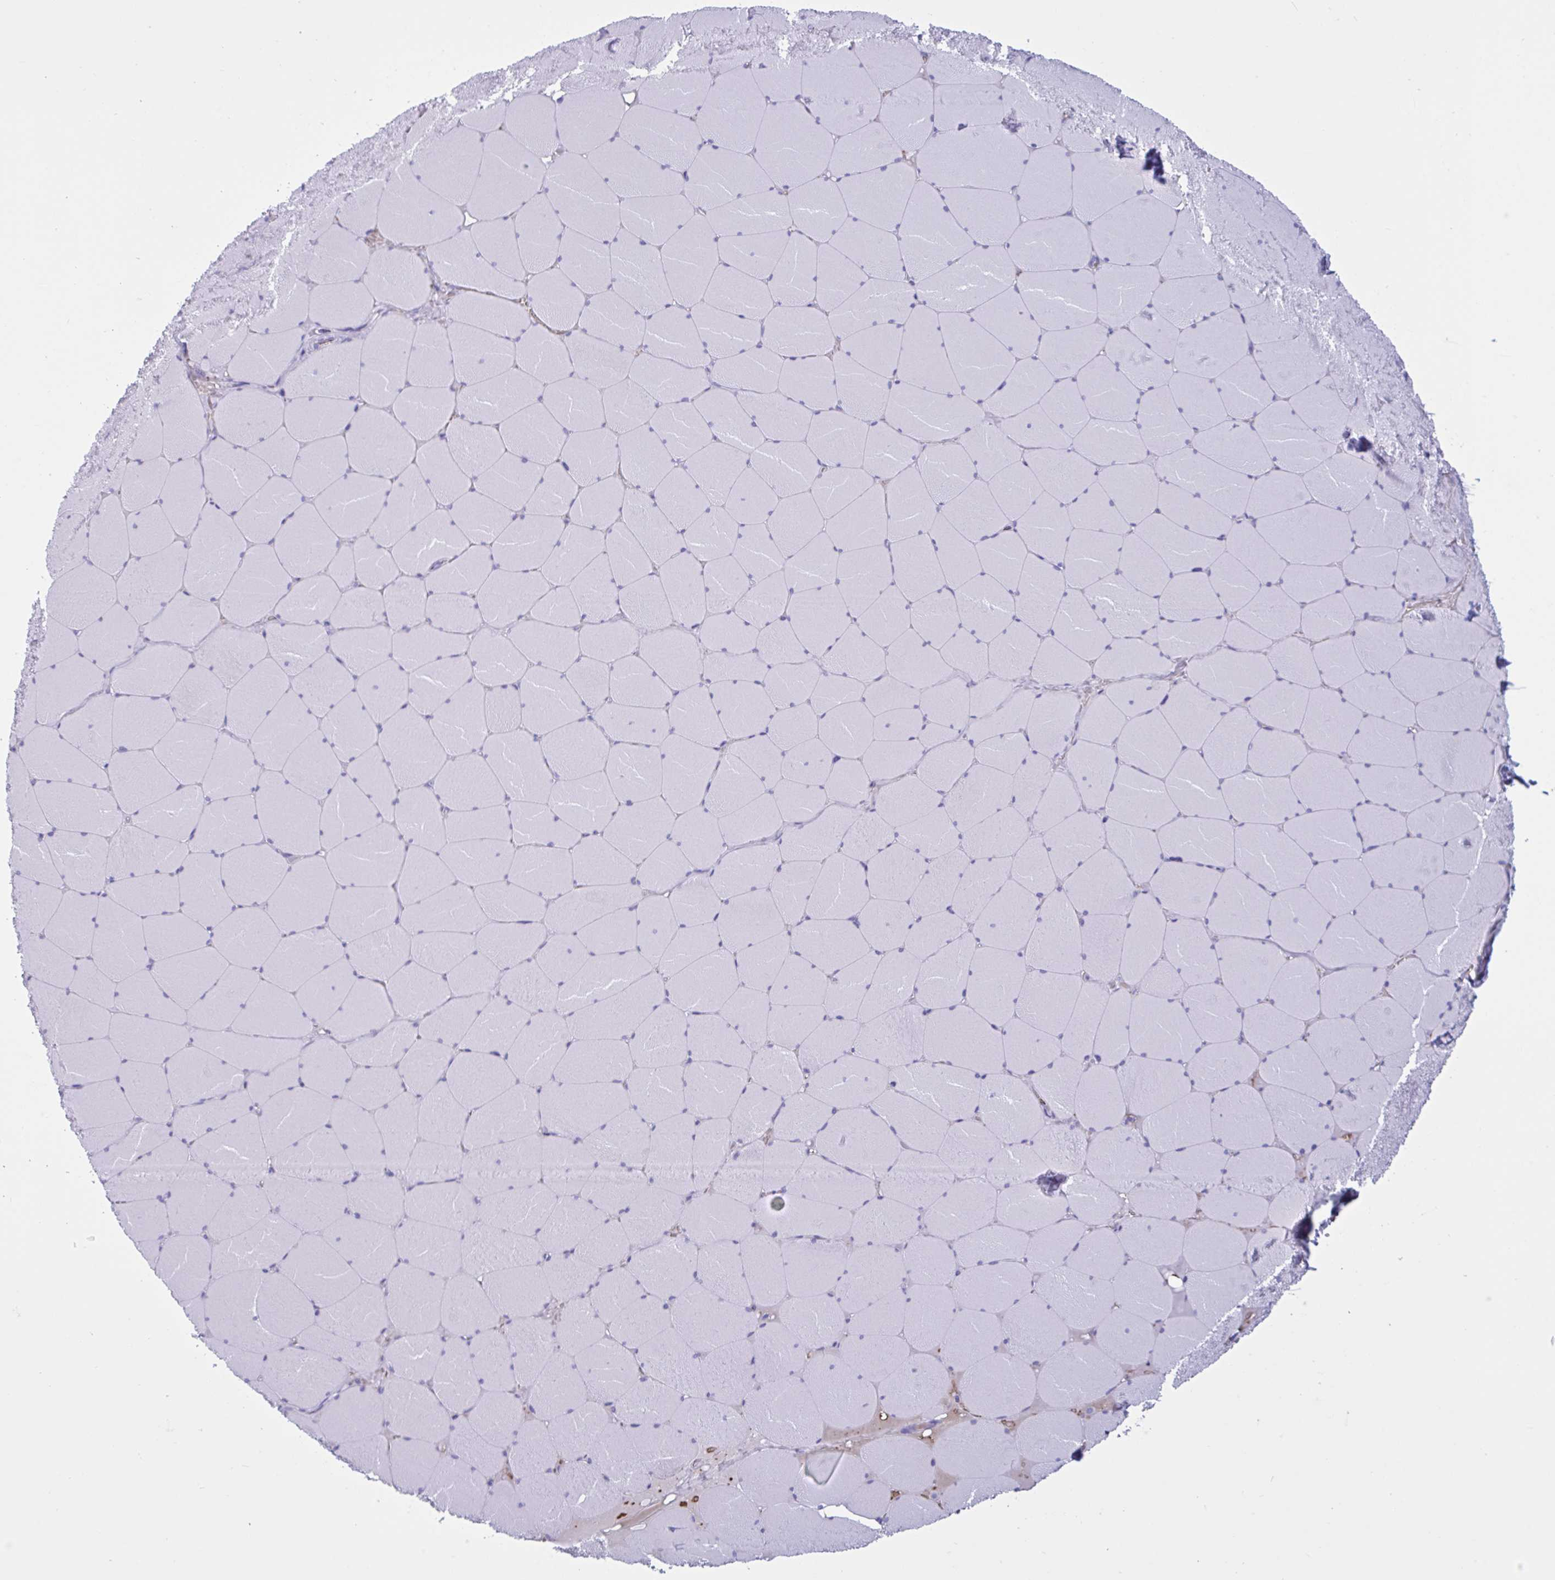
{"staining": {"intensity": "negative", "quantity": "none", "location": "none"}, "tissue": "skeletal muscle", "cell_type": "Myocytes", "image_type": "normal", "snomed": [{"axis": "morphology", "description": "Normal tissue, NOS"}, {"axis": "topography", "description": "Skeletal muscle"}, {"axis": "topography", "description": "Head-Neck"}], "caption": "Protein analysis of normal skeletal muscle displays no significant expression in myocytes.", "gene": "SLC2A1", "patient": {"sex": "male", "age": 66}}